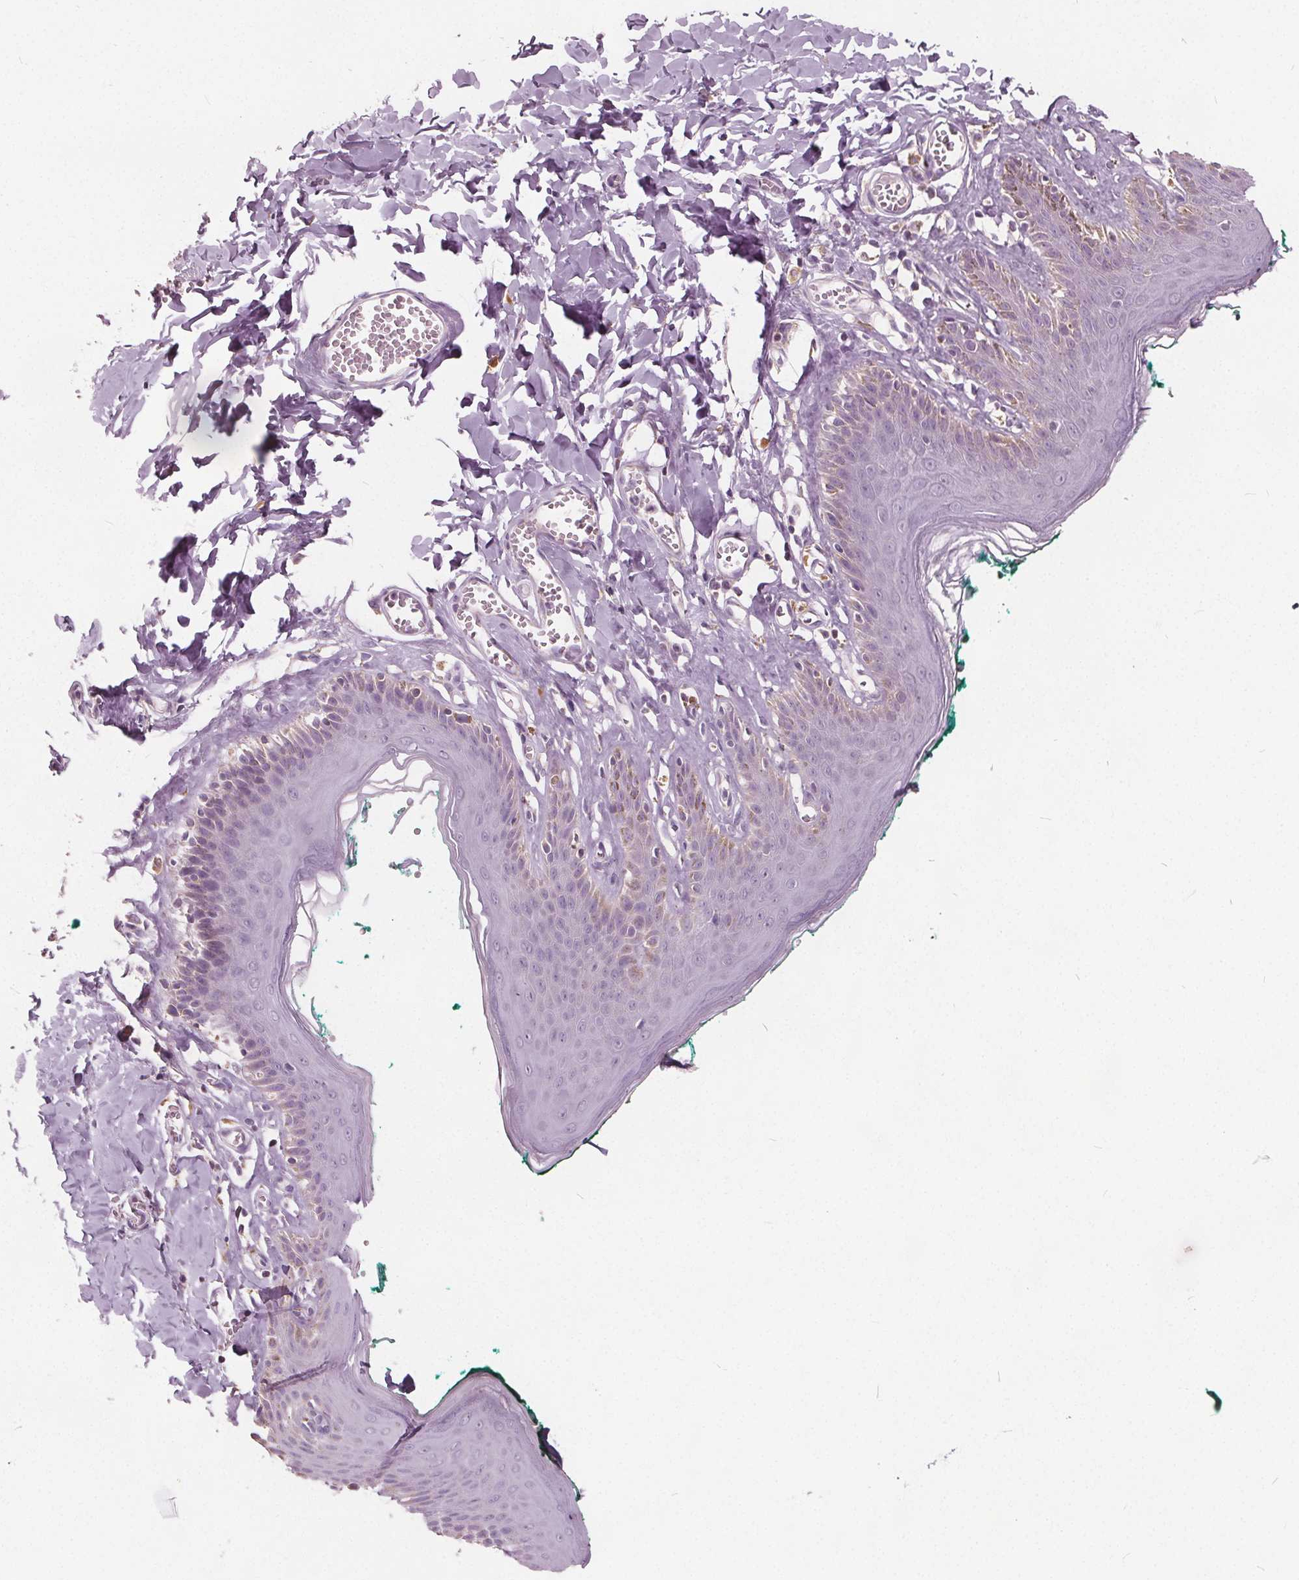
{"staining": {"intensity": "weak", "quantity": "<25%", "location": "cytoplasmic/membranous"}, "tissue": "skin", "cell_type": "Epidermal cells", "image_type": "normal", "snomed": [{"axis": "morphology", "description": "Normal tissue, NOS"}, {"axis": "topography", "description": "Vulva"}, {"axis": "topography", "description": "Peripheral nerve tissue"}], "caption": "Image shows no protein expression in epidermal cells of benign skin.", "gene": "ECI2", "patient": {"sex": "female", "age": 66}}